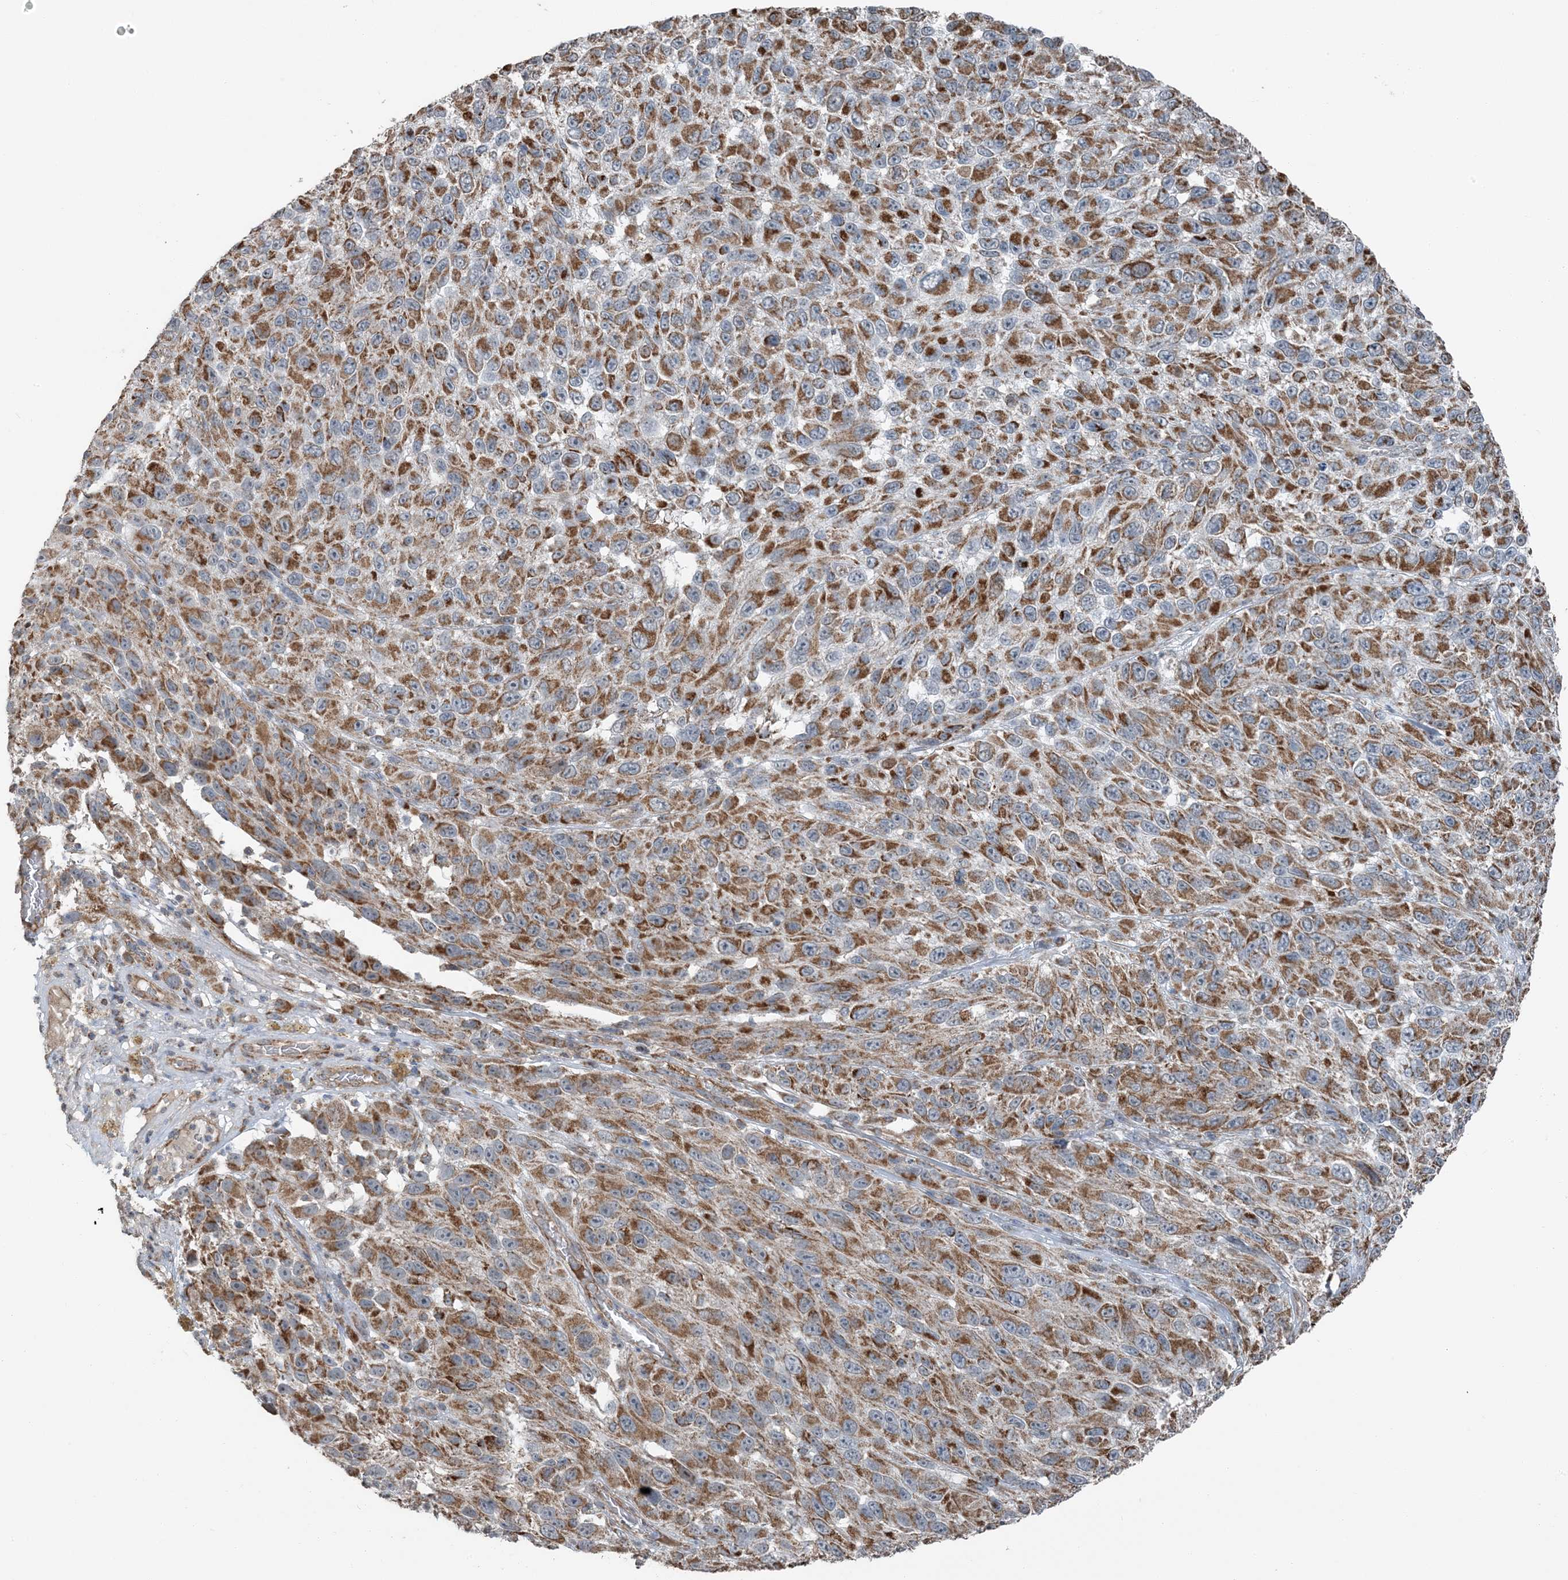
{"staining": {"intensity": "moderate", "quantity": ">75%", "location": "cytoplasmic/membranous"}, "tissue": "melanoma", "cell_type": "Tumor cells", "image_type": "cancer", "snomed": [{"axis": "morphology", "description": "Malignant melanoma, NOS"}, {"axis": "topography", "description": "Skin"}], "caption": "IHC histopathology image of human melanoma stained for a protein (brown), which demonstrates medium levels of moderate cytoplasmic/membranous expression in about >75% of tumor cells.", "gene": "PILRB", "patient": {"sex": "female", "age": 96}}